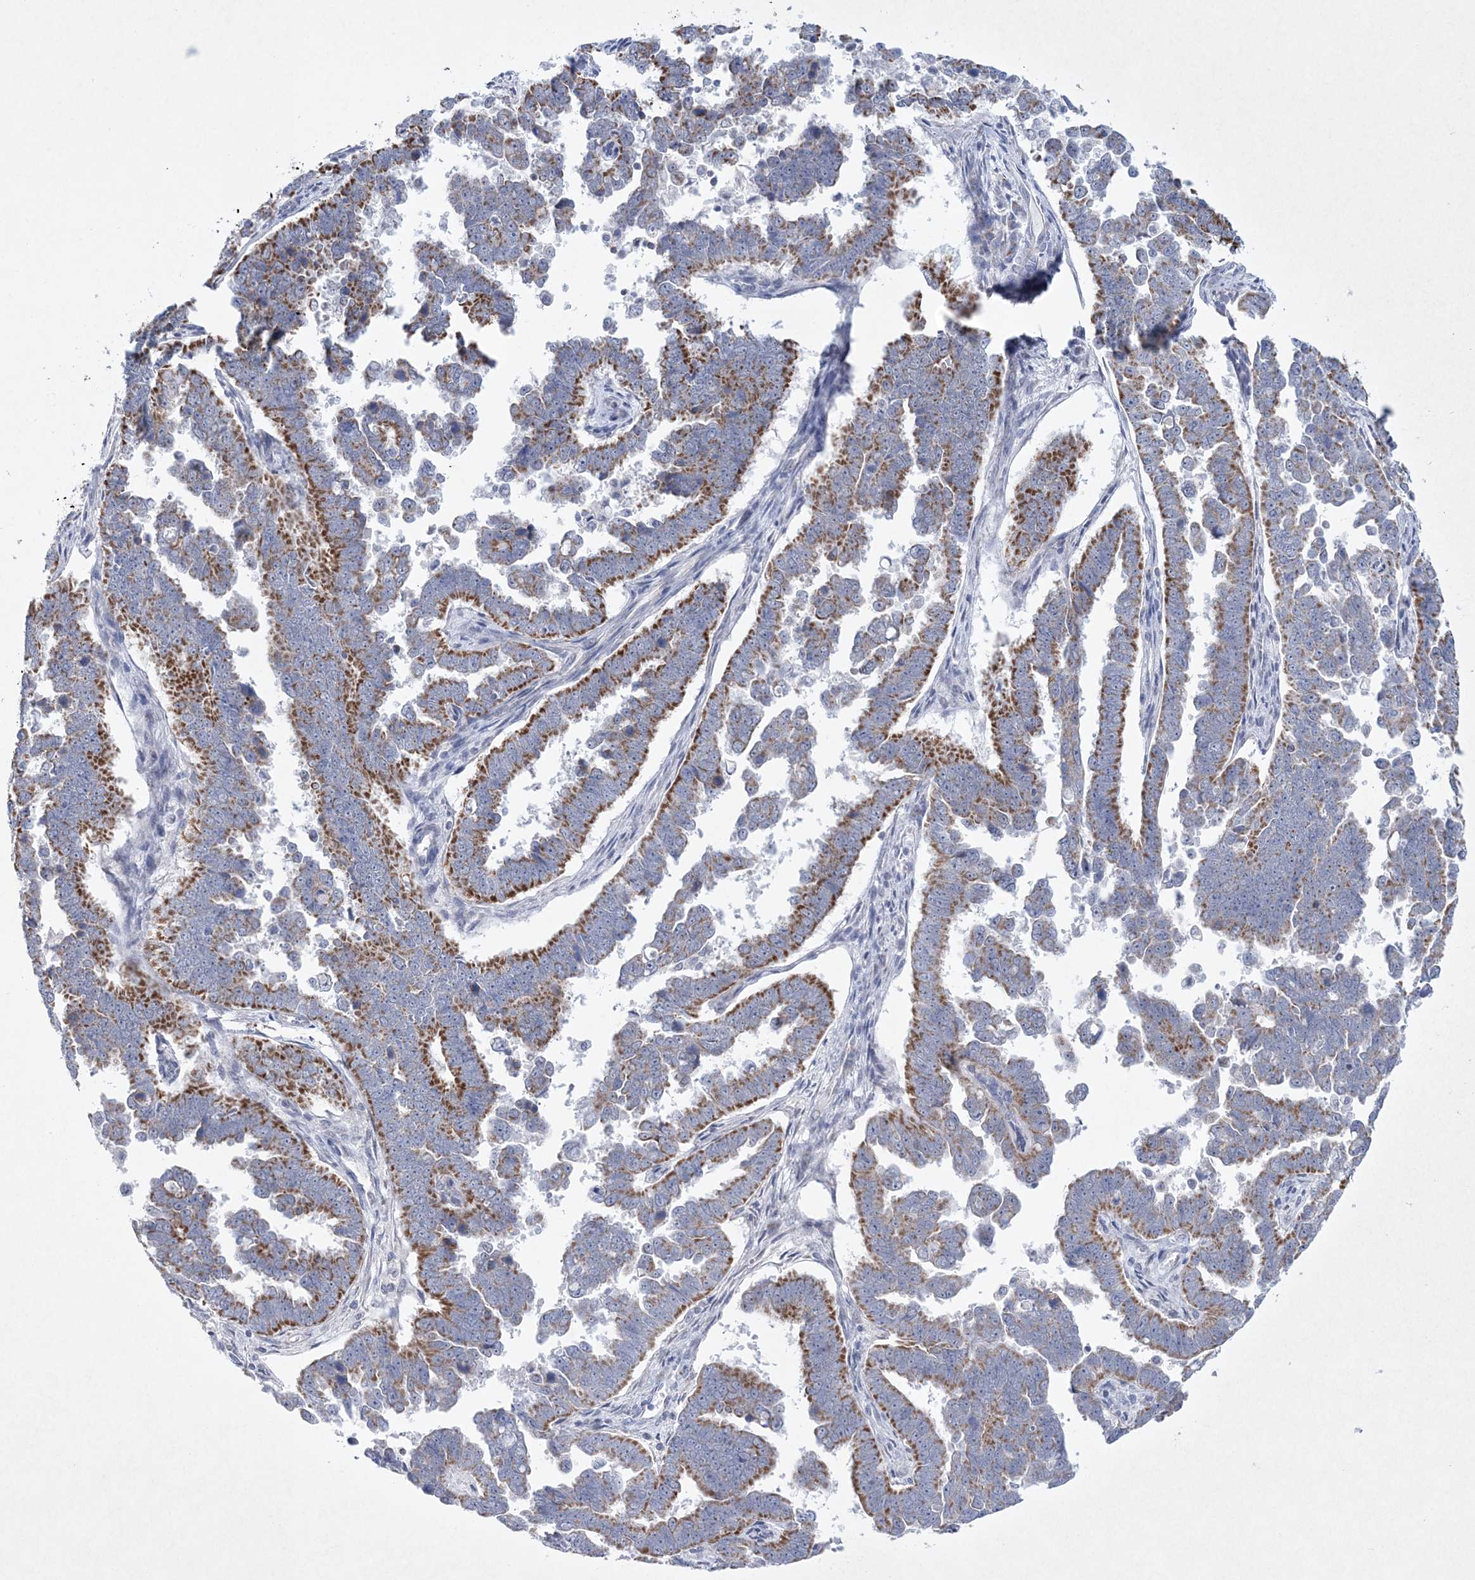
{"staining": {"intensity": "moderate", "quantity": "25%-75%", "location": "cytoplasmic/membranous"}, "tissue": "endometrial cancer", "cell_type": "Tumor cells", "image_type": "cancer", "snomed": [{"axis": "morphology", "description": "Adenocarcinoma, NOS"}, {"axis": "topography", "description": "Endometrium"}], "caption": "Immunohistochemistry (IHC) of human adenocarcinoma (endometrial) displays medium levels of moderate cytoplasmic/membranous staining in about 25%-75% of tumor cells.", "gene": "CES4A", "patient": {"sex": "female", "age": 75}}